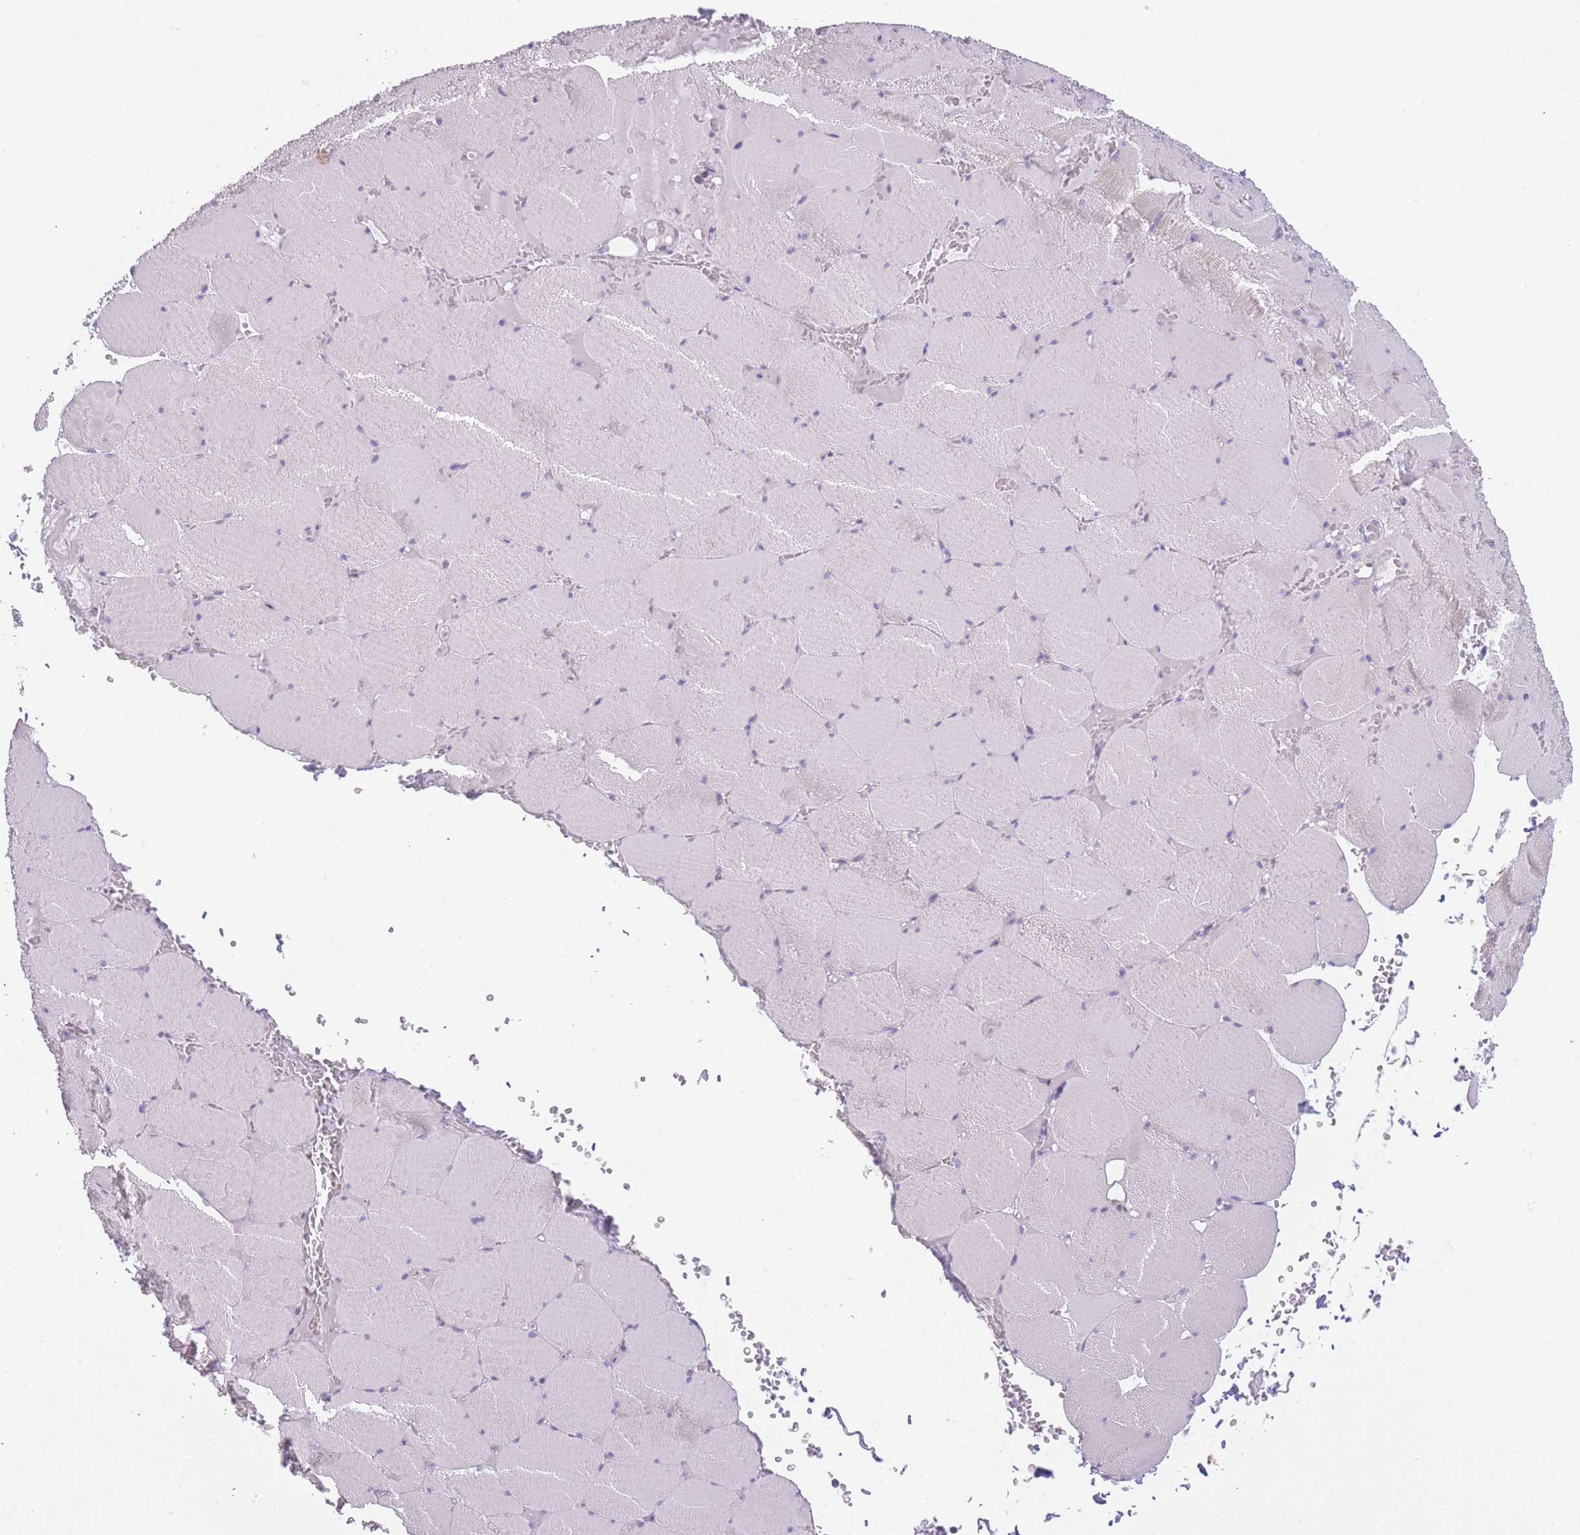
{"staining": {"intensity": "negative", "quantity": "none", "location": "none"}, "tissue": "skeletal muscle", "cell_type": "Myocytes", "image_type": "normal", "snomed": [{"axis": "morphology", "description": "Normal tissue, NOS"}, {"axis": "topography", "description": "Skeletal muscle"}, {"axis": "topography", "description": "Head-Neck"}], "caption": "This photomicrograph is of benign skeletal muscle stained with IHC to label a protein in brown with the nuclei are counter-stained blue. There is no expression in myocytes. Brightfield microscopy of immunohistochemistry stained with DAB (brown) and hematoxylin (blue), captured at high magnification.", "gene": "IMPG1", "patient": {"sex": "male", "age": 66}}